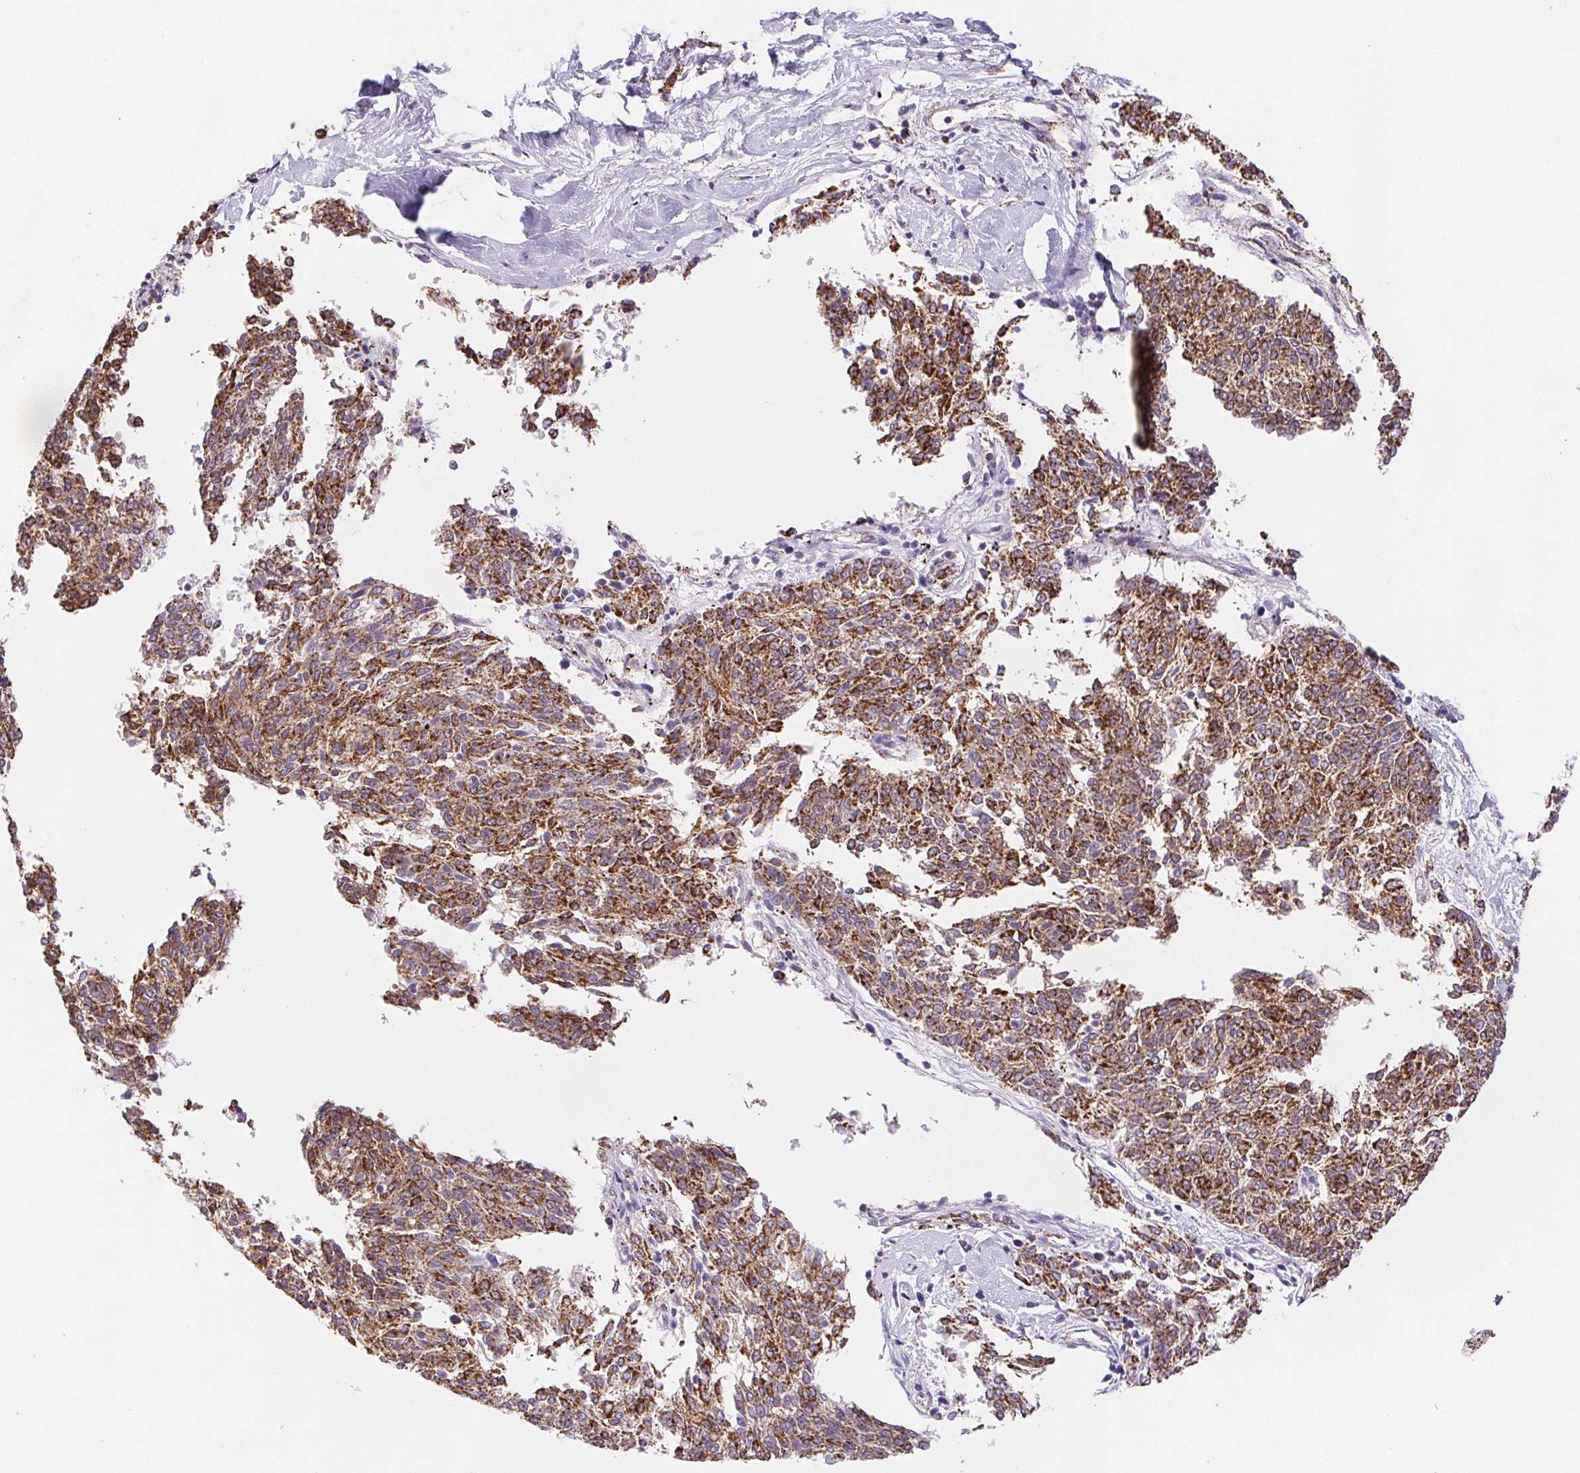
{"staining": {"intensity": "strong", "quantity": ">75%", "location": "cytoplasmic/membranous"}, "tissue": "melanoma", "cell_type": "Tumor cells", "image_type": "cancer", "snomed": [{"axis": "morphology", "description": "Malignant melanoma, NOS"}, {"axis": "topography", "description": "Skin"}], "caption": "Melanoma stained for a protein (brown) reveals strong cytoplasmic/membranous positive expression in about >75% of tumor cells.", "gene": "NIPSNAP2", "patient": {"sex": "female", "age": 72}}